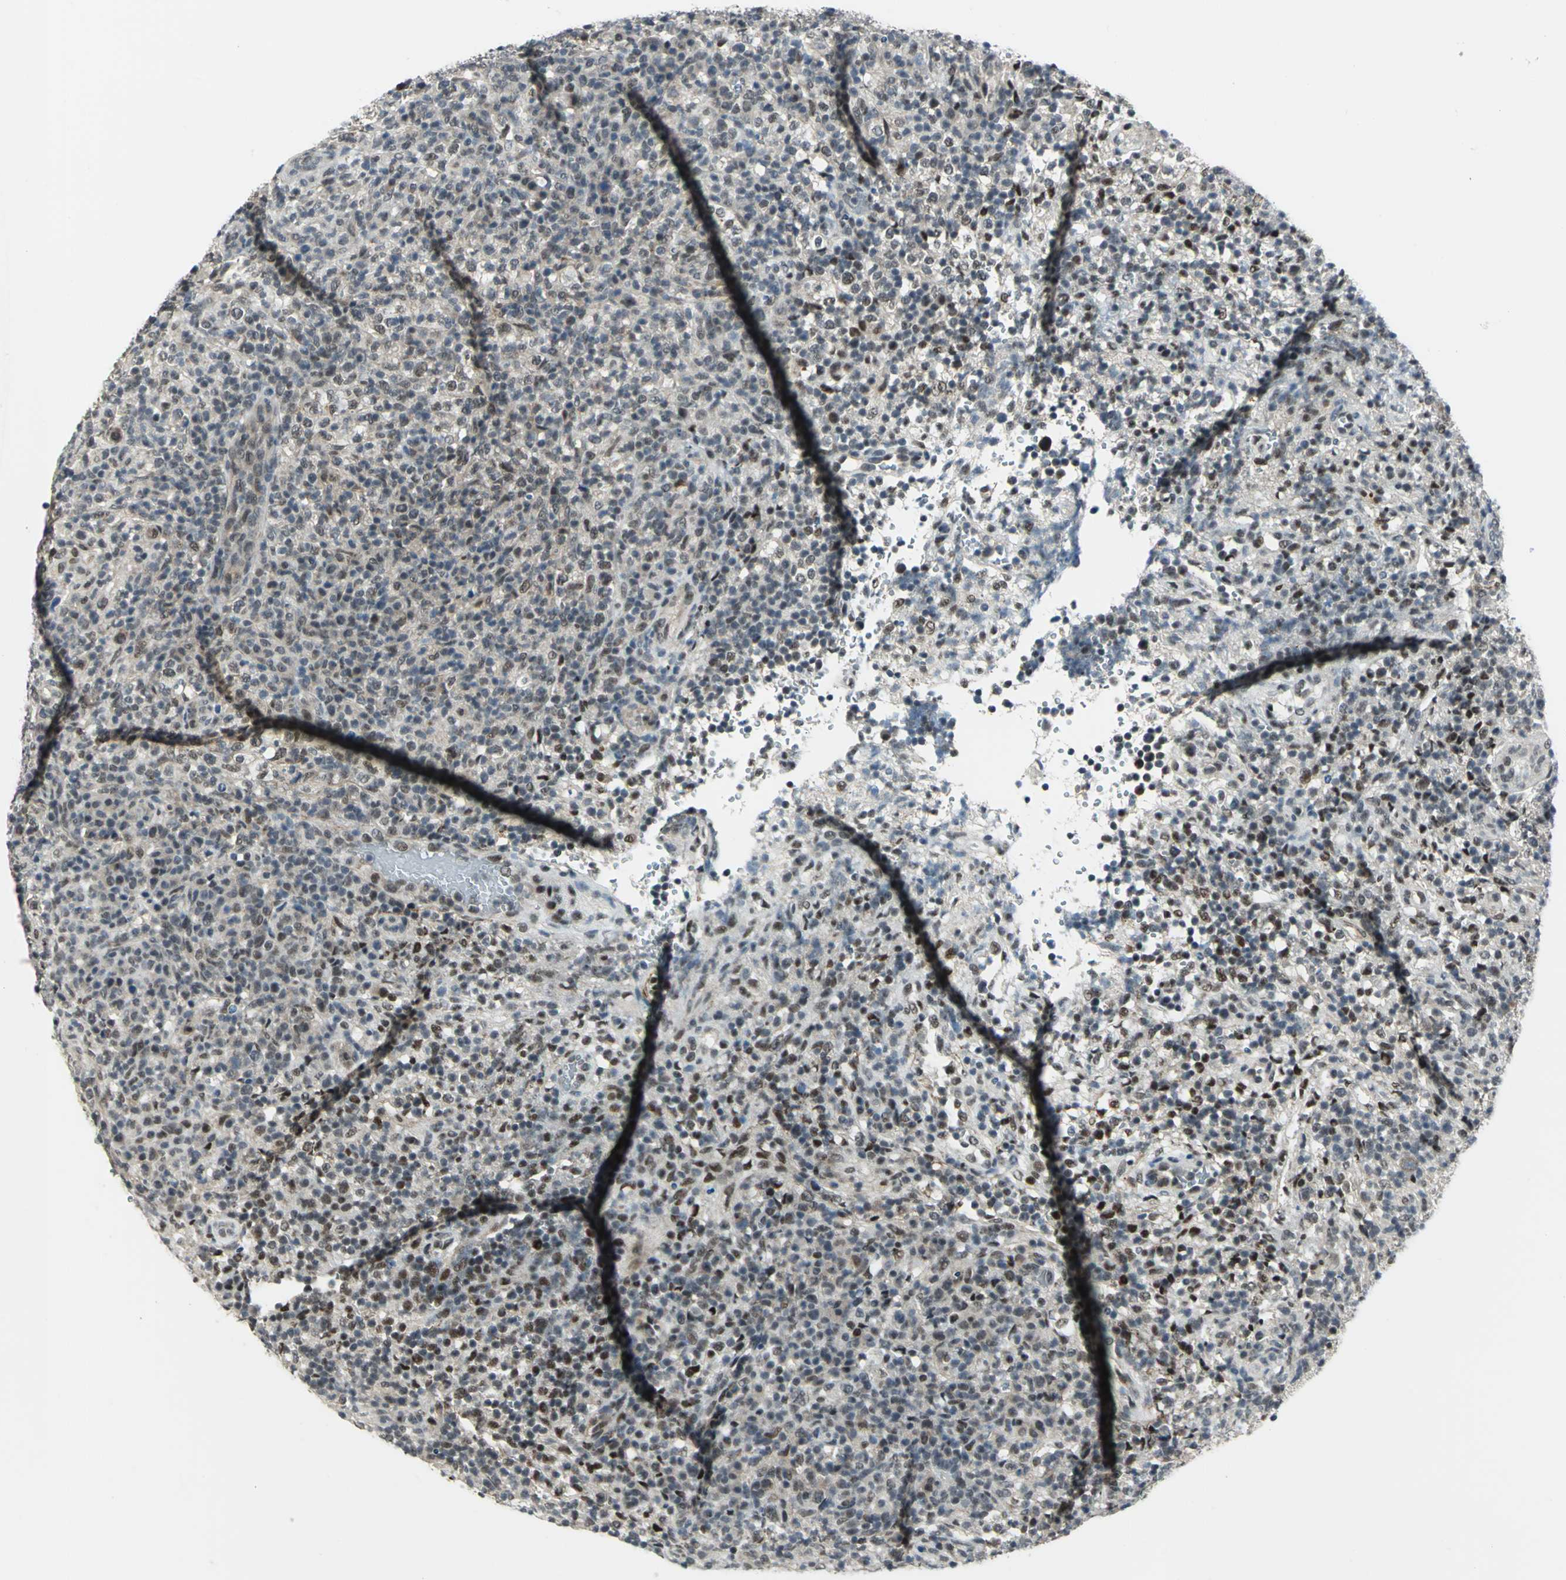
{"staining": {"intensity": "moderate", "quantity": "<25%", "location": "cytoplasmic/membranous,nuclear"}, "tissue": "lymphoma", "cell_type": "Tumor cells", "image_type": "cancer", "snomed": [{"axis": "morphology", "description": "Malignant lymphoma, non-Hodgkin's type, High grade"}, {"axis": "topography", "description": "Lymph node"}], "caption": "A high-resolution image shows immunohistochemistry (IHC) staining of lymphoma, which exhibits moderate cytoplasmic/membranous and nuclear positivity in about <25% of tumor cells. Nuclei are stained in blue.", "gene": "MTA1", "patient": {"sex": "female", "age": 76}}